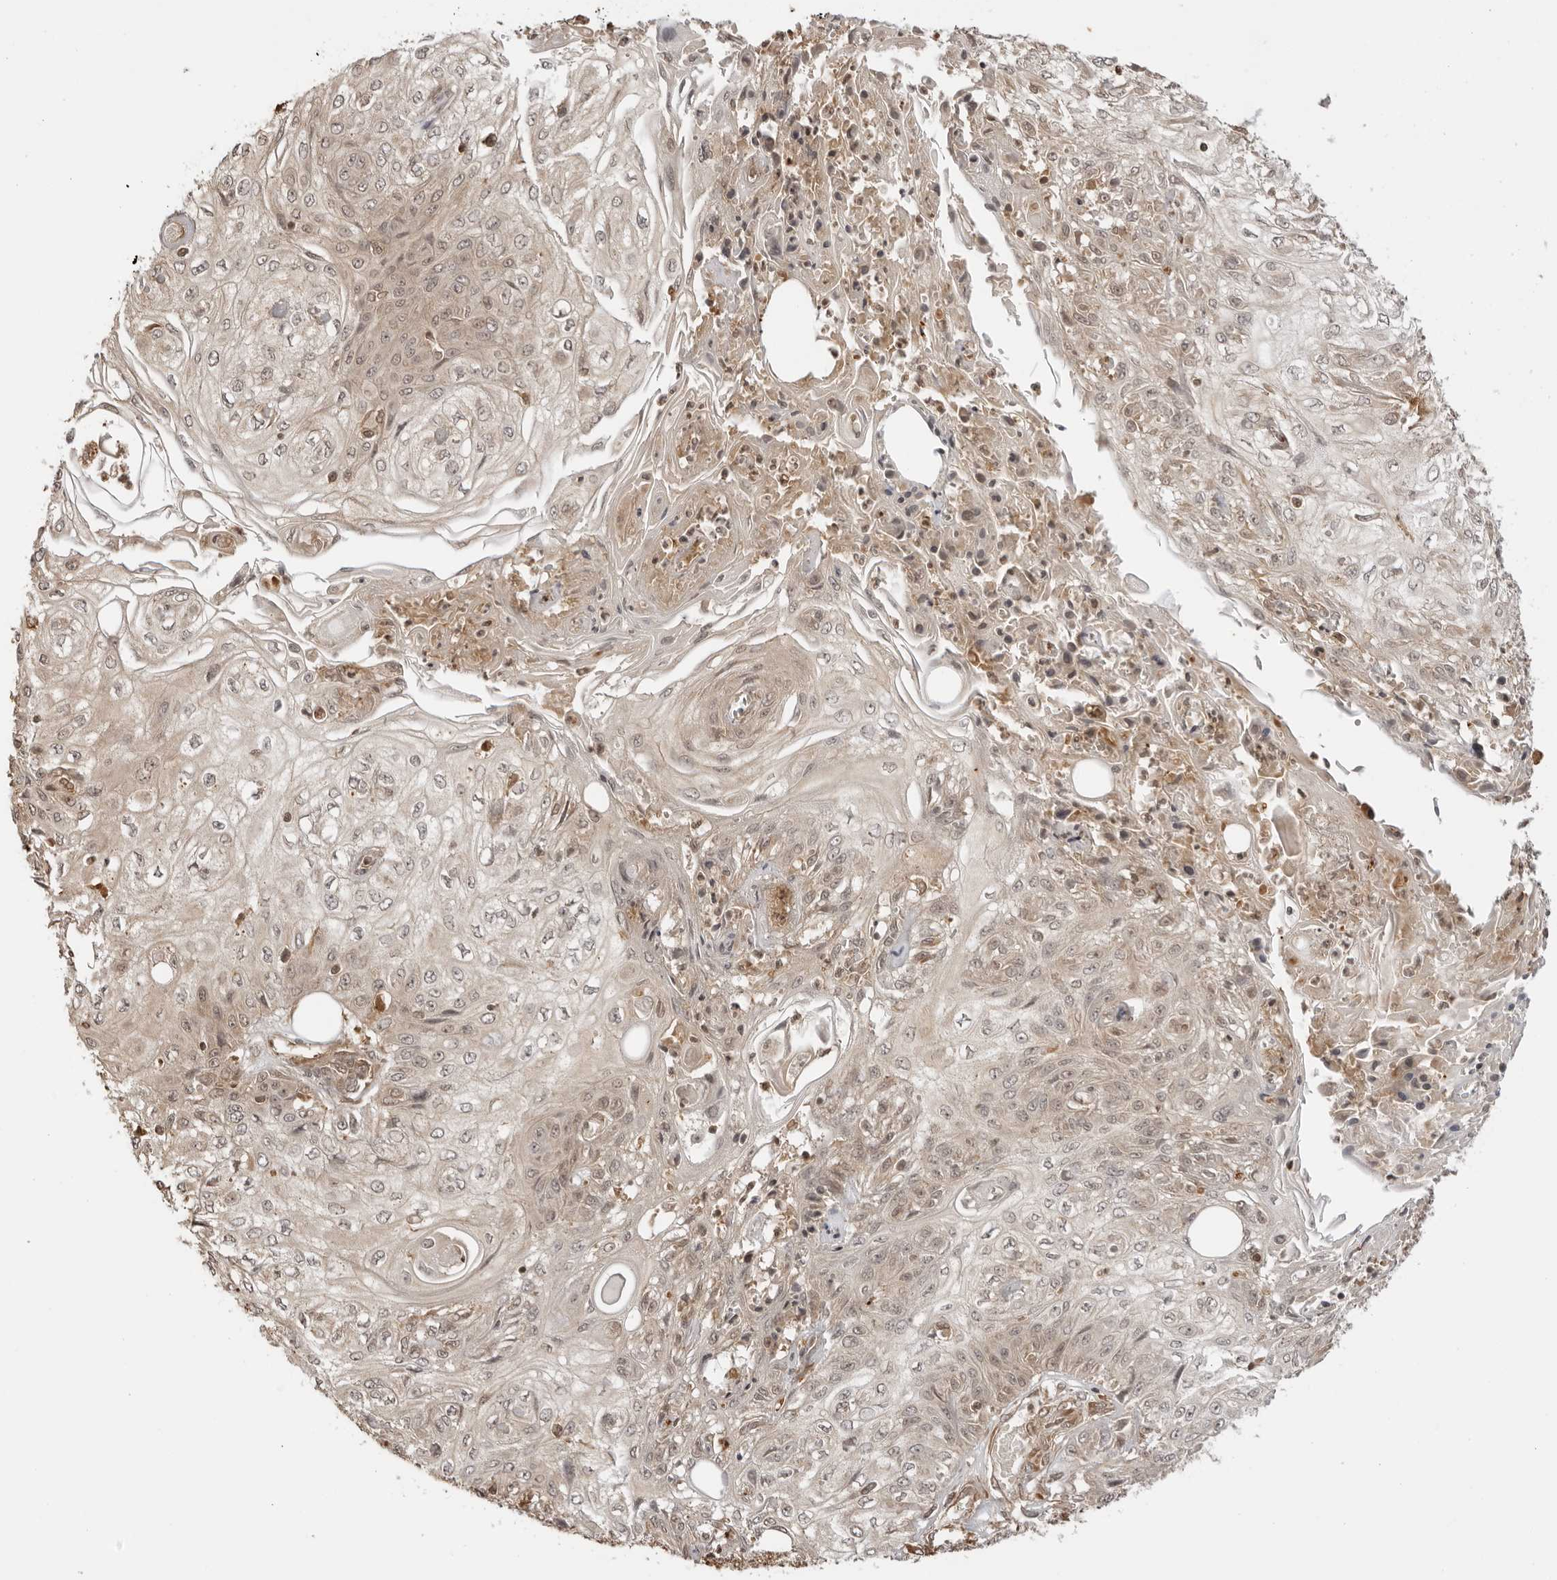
{"staining": {"intensity": "weak", "quantity": ">75%", "location": "cytoplasmic/membranous,nuclear"}, "tissue": "skin cancer", "cell_type": "Tumor cells", "image_type": "cancer", "snomed": [{"axis": "morphology", "description": "Squamous cell carcinoma, NOS"}, {"axis": "morphology", "description": "Squamous cell carcinoma, metastatic, NOS"}, {"axis": "topography", "description": "Skin"}, {"axis": "topography", "description": "Lymph node"}], "caption": "A low amount of weak cytoplasmic/membranous and nuclear positivity is identified in approximately >75% of tumor cells in skin squamous cell carcinoma tissue.", "gene": "IKBKE", "patient": {"sex": "male", "age": 75}}